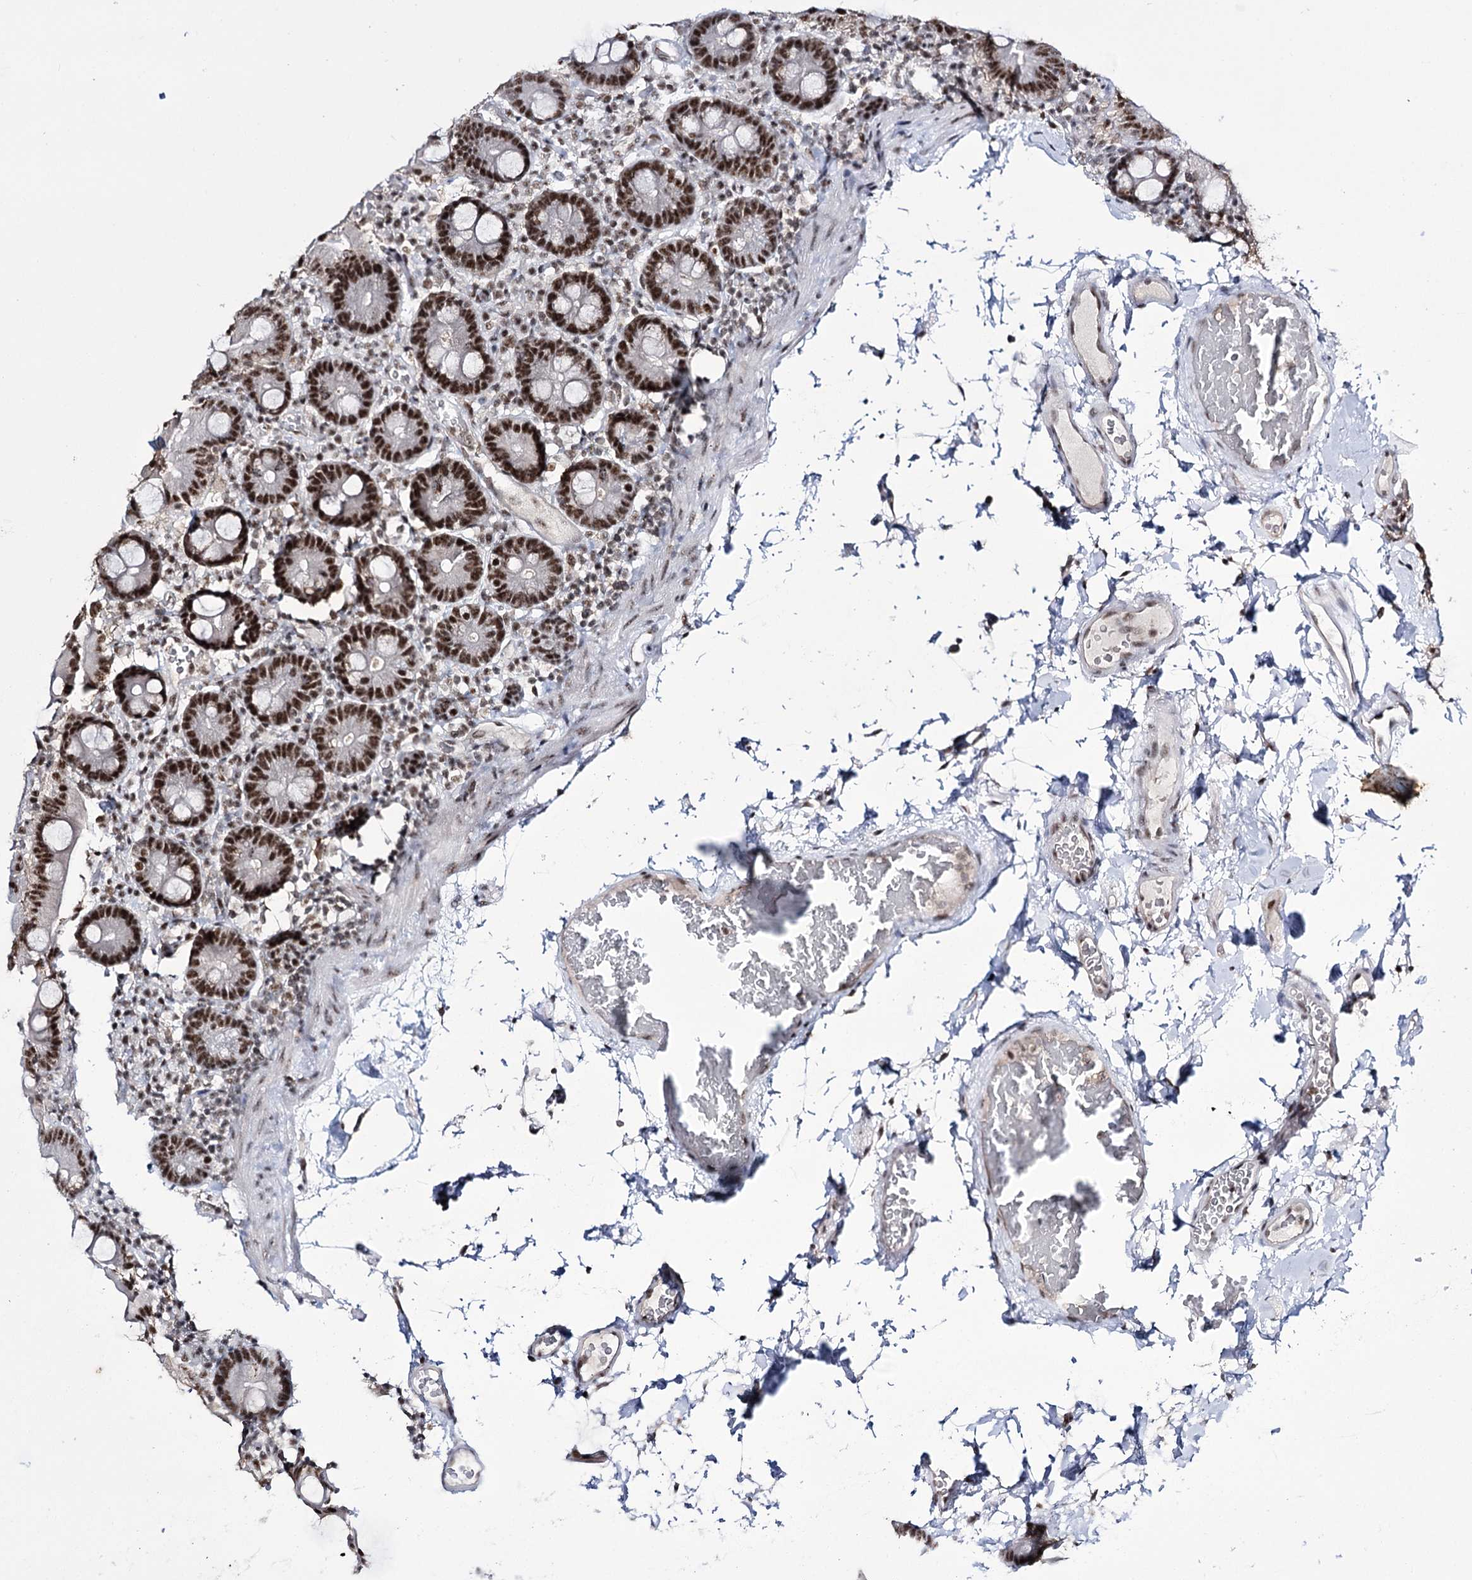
{"staining": {"intensity": "strong", "quantity": ">75%", "location": "nuclear"}, "tissue": "duodenum", "cell_type": "Glandular cells", "image_type": "normal", "snomed": [{"axis": "morphology", "description": "Normal tissue, NOS"}, {"axis": "topography", "description": "Duodenum"}], "caption": "Protein expression analysis of unremarkable duodenum demonstrates strong nuclear expression in approximately >75% of glandular cells.", "gene": "PRPF40A", "patient": {"sex": "male", "age": 55}}